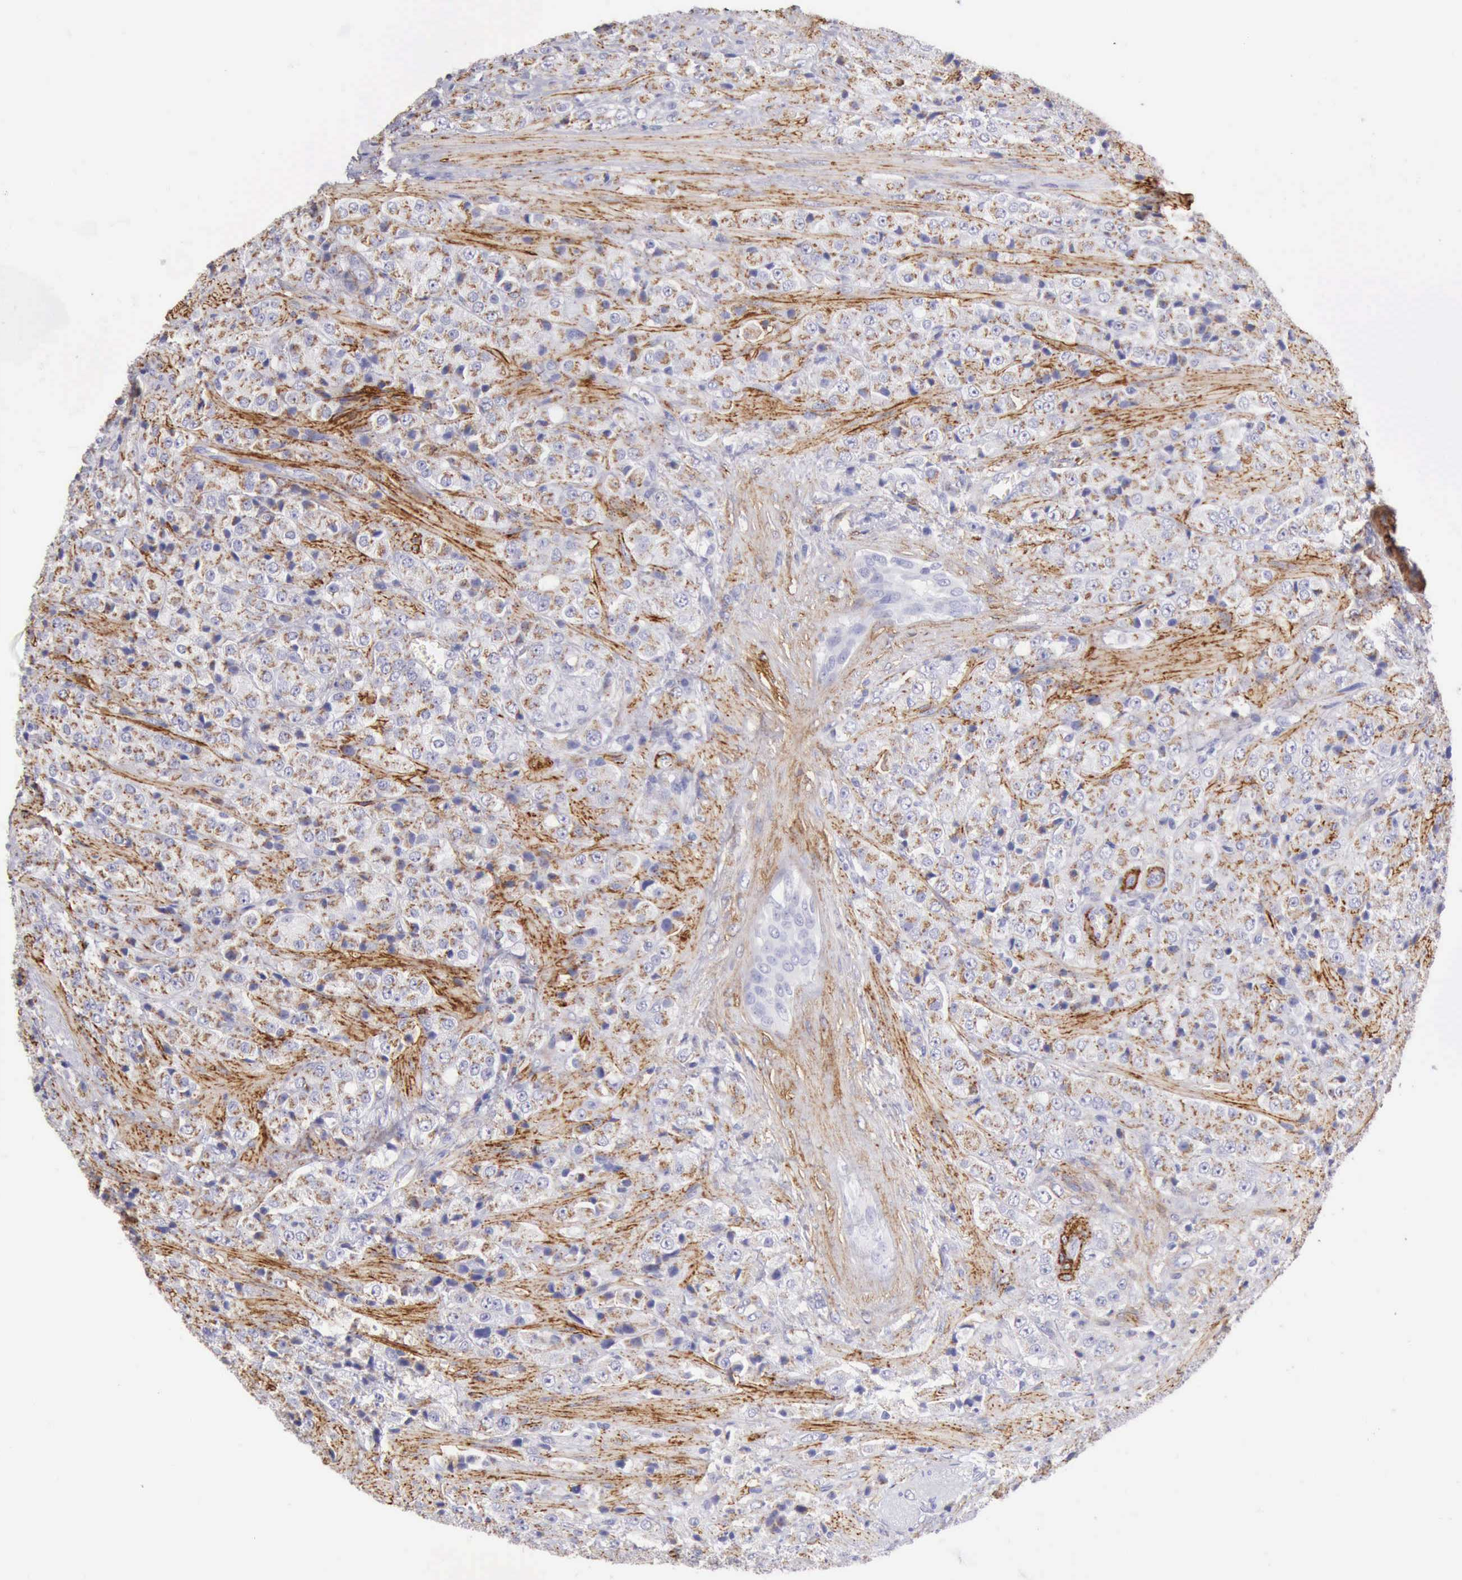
{"staining": {"intensity": "moderate", "quantity": ">75%", "location": "cytoplasmic/membranous"}, "tissue": "prostate cancer", "cell_type": "Tumor cells", "image_type": "cancer", "snomed": [{"axis": "morphology", "description": "Adenocarcinoma, Medium grade"}, {"axis": "topography", "description": "Prostate"}], "caption": "Prostate medium-grade adenocarcinoma stained with IHC displays moderate cytoplasmic/membranous positivity in approximately >75% of tumor cells.", "gene": "AOC3", "patient": {"sex": "male", "age": 70}}